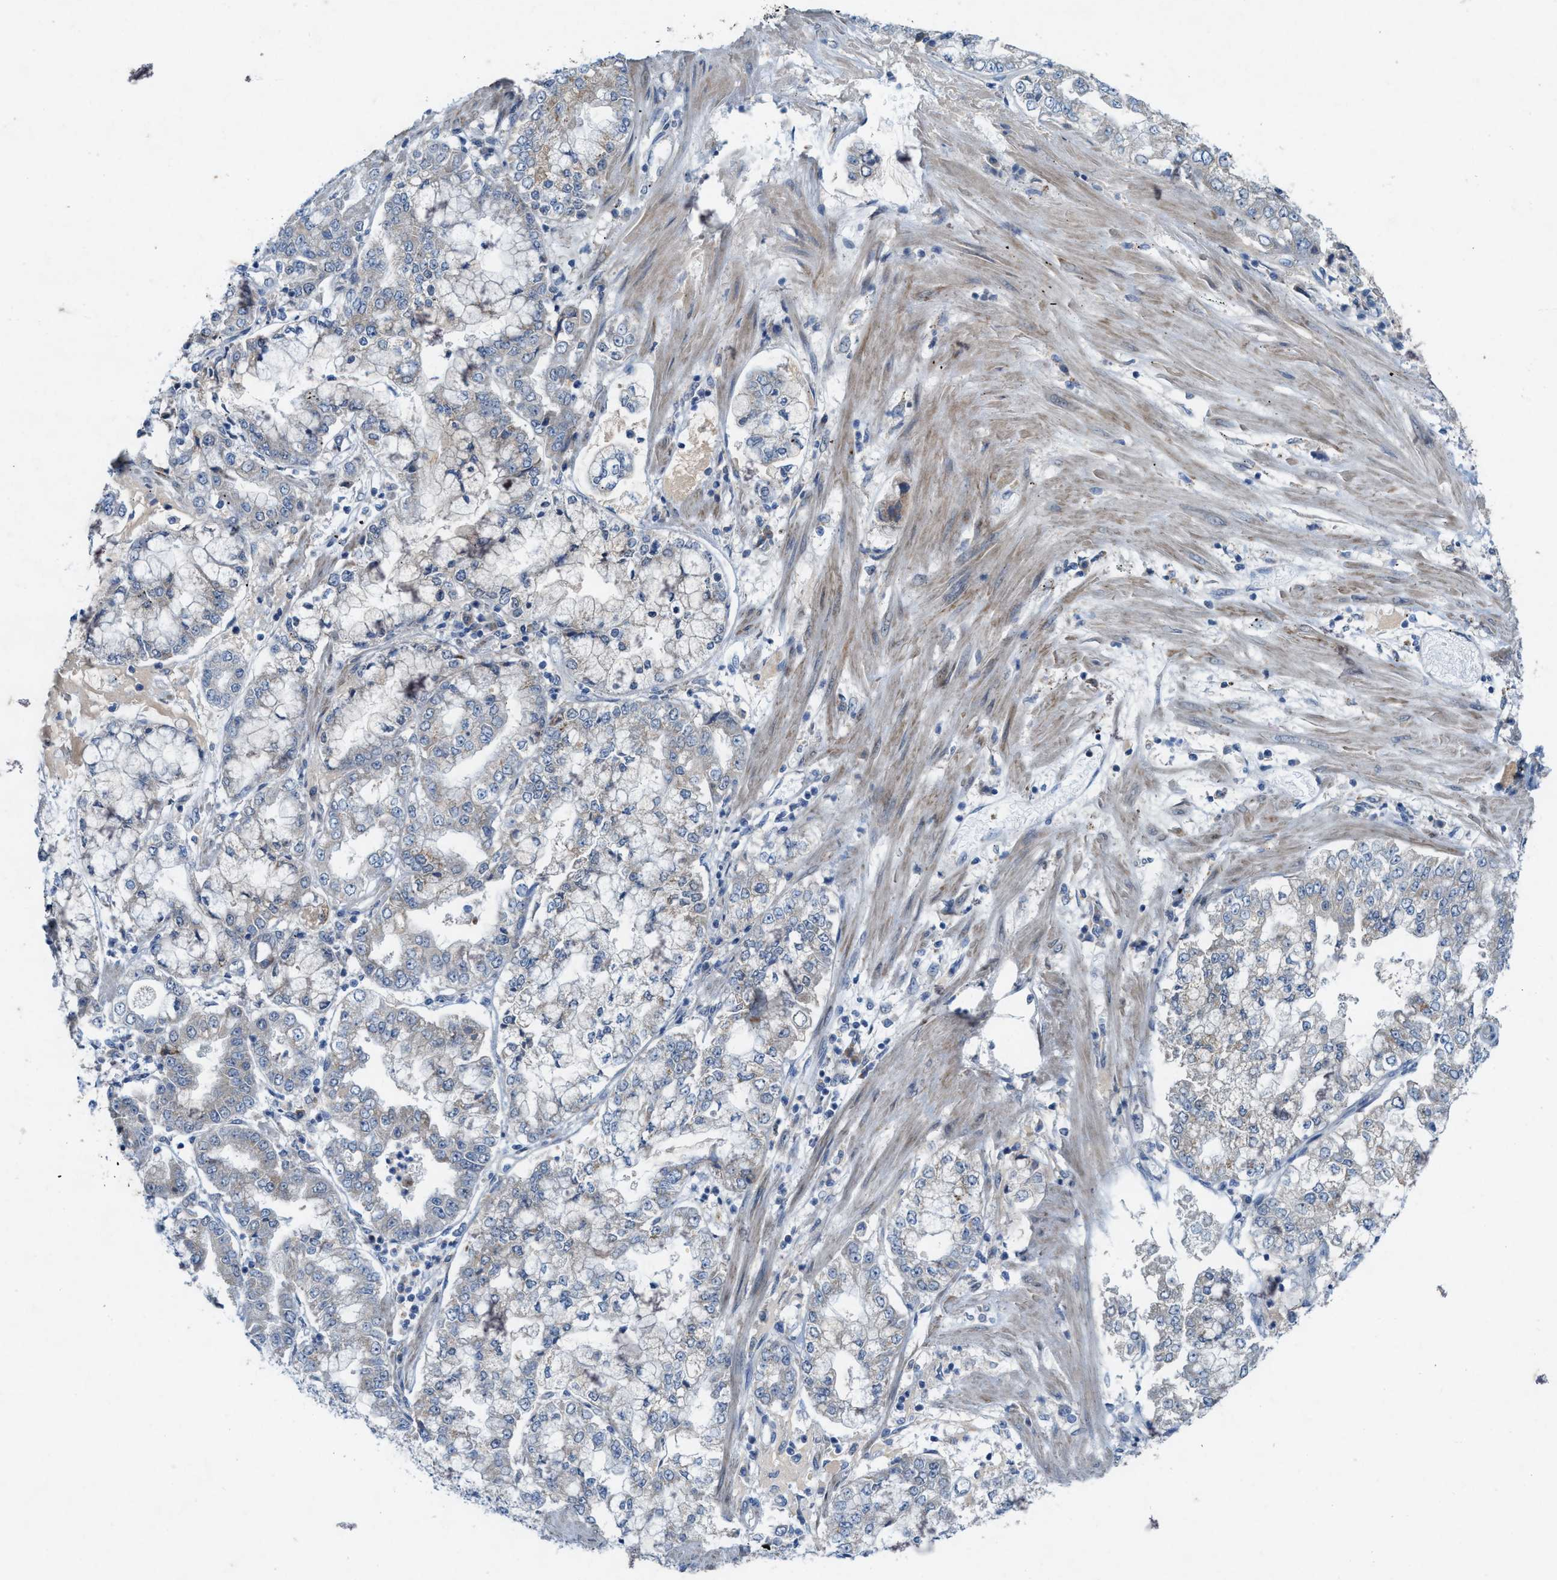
{"staining": {"intensity": "weak", "quantity": "<25%", "location": "cytoplasmic/membranous"}, "tissue": "stomach cancer", "cell_type": "Tumor cells", "image_type": "cancer", "snomed": [{"axis": "morphology", "description": "Adenocarcinoma, NOS"}, {"axis": "topography", "description": "Stomach"}], "caption": "The micrograph displays no staining of tumor cells in stomach cancer. (DAB (3,3'-diaminobenzidine) immunohistochemistry (IHC) visualized using brightfield microscopy, high magnification).", "gene": "URGCP", "patient": {"sex": "male", "age": 76}}